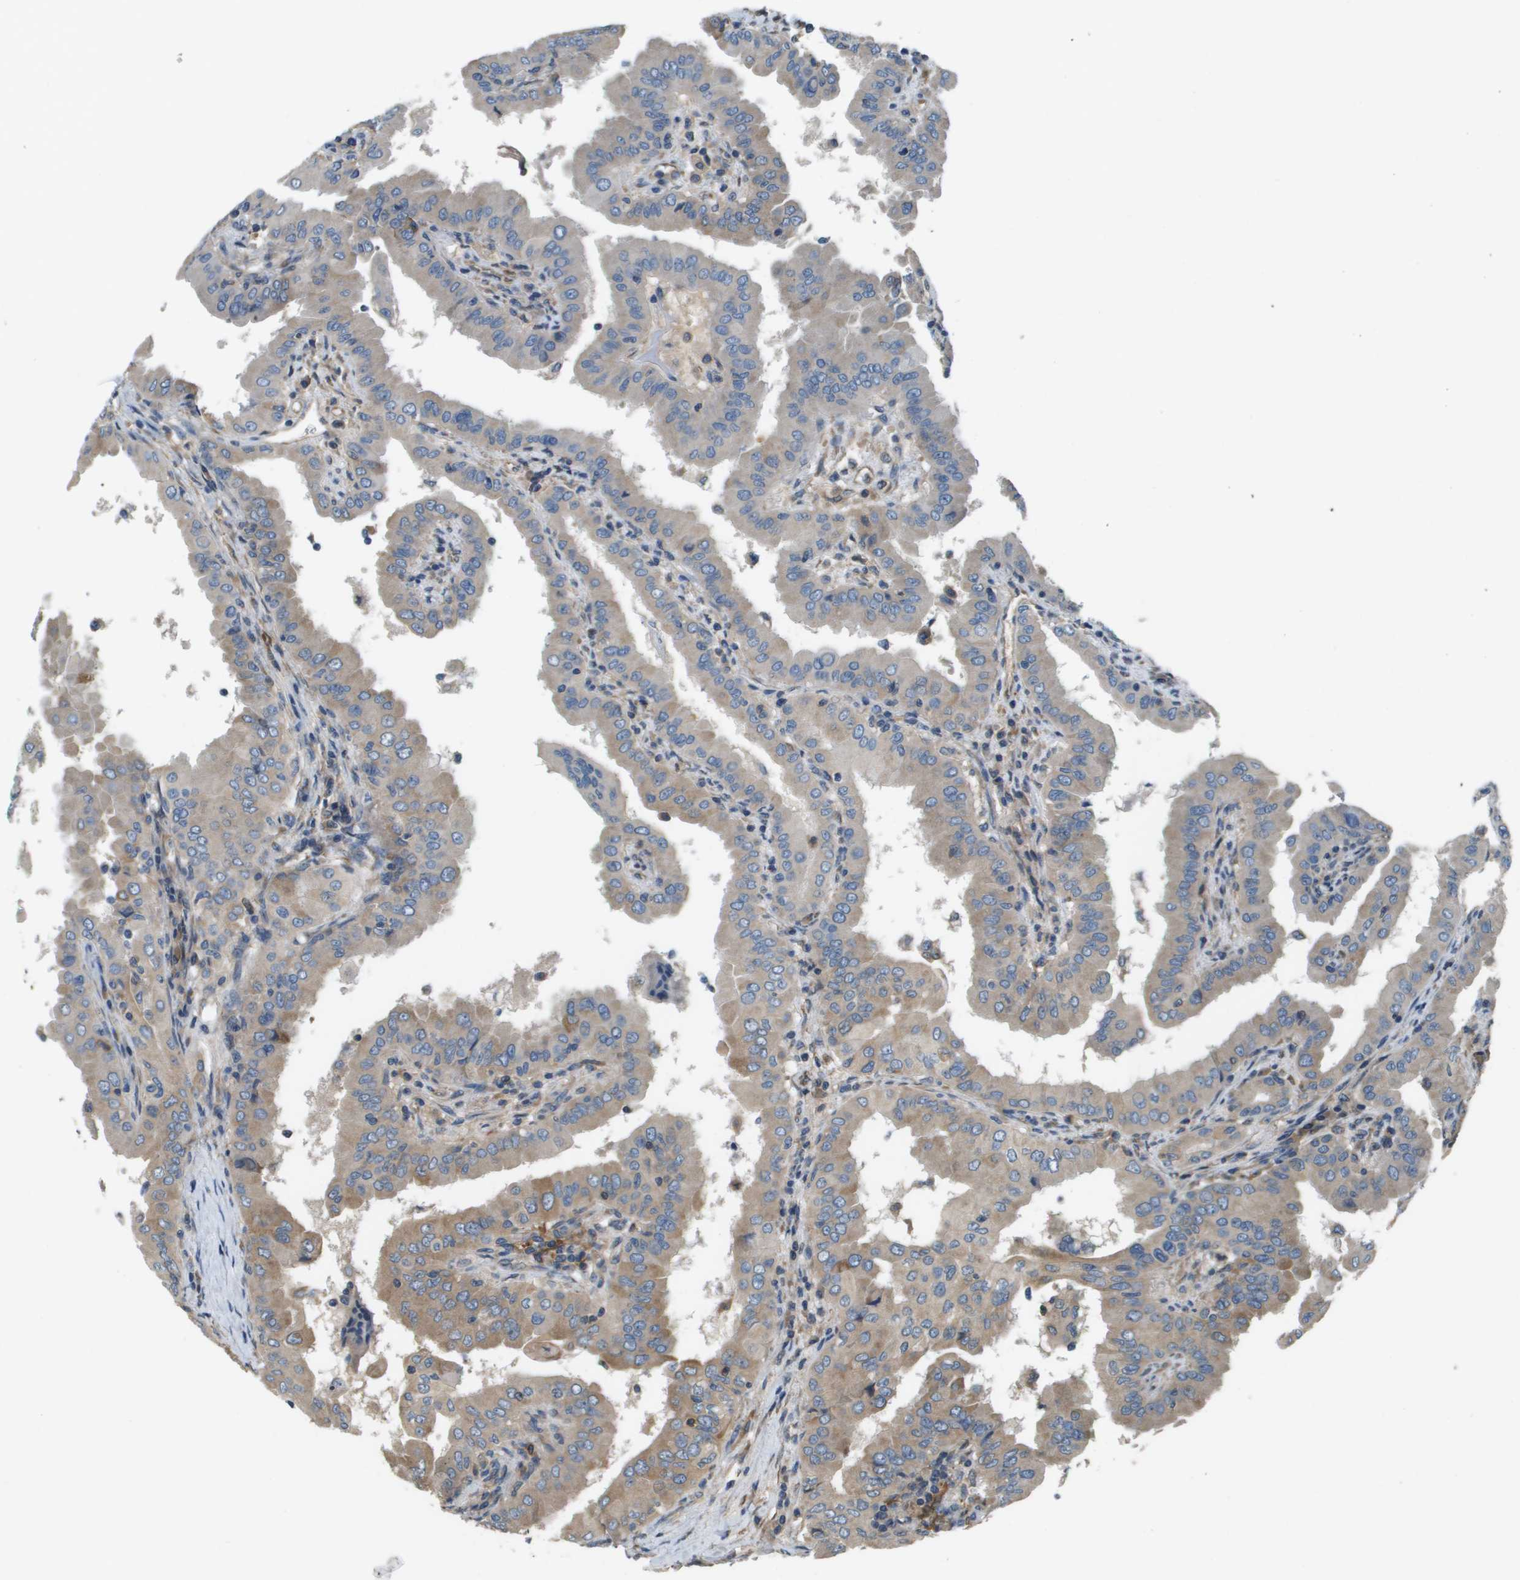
{"staining": {"intensity": "weak", "quantity": "25%-75%", "location": "cytoplasmic/membranous"}, "tissue": "thyroid cancer", "cell_type": "Tumor cells", "image_type": "cancer", "snomed": [{"axis": "morphology", "description": "Papillary adenocarcinoma, NOS"}, {"axis": "topography", "description": "Thyroid gland"}], "caption": "Thyroid cancer stained for a protein shows weak cytoplasmic/membranous positivity in tumor cells.", "gene": "SAMSN1", "patient": {"sex": "male", "age": 33}}